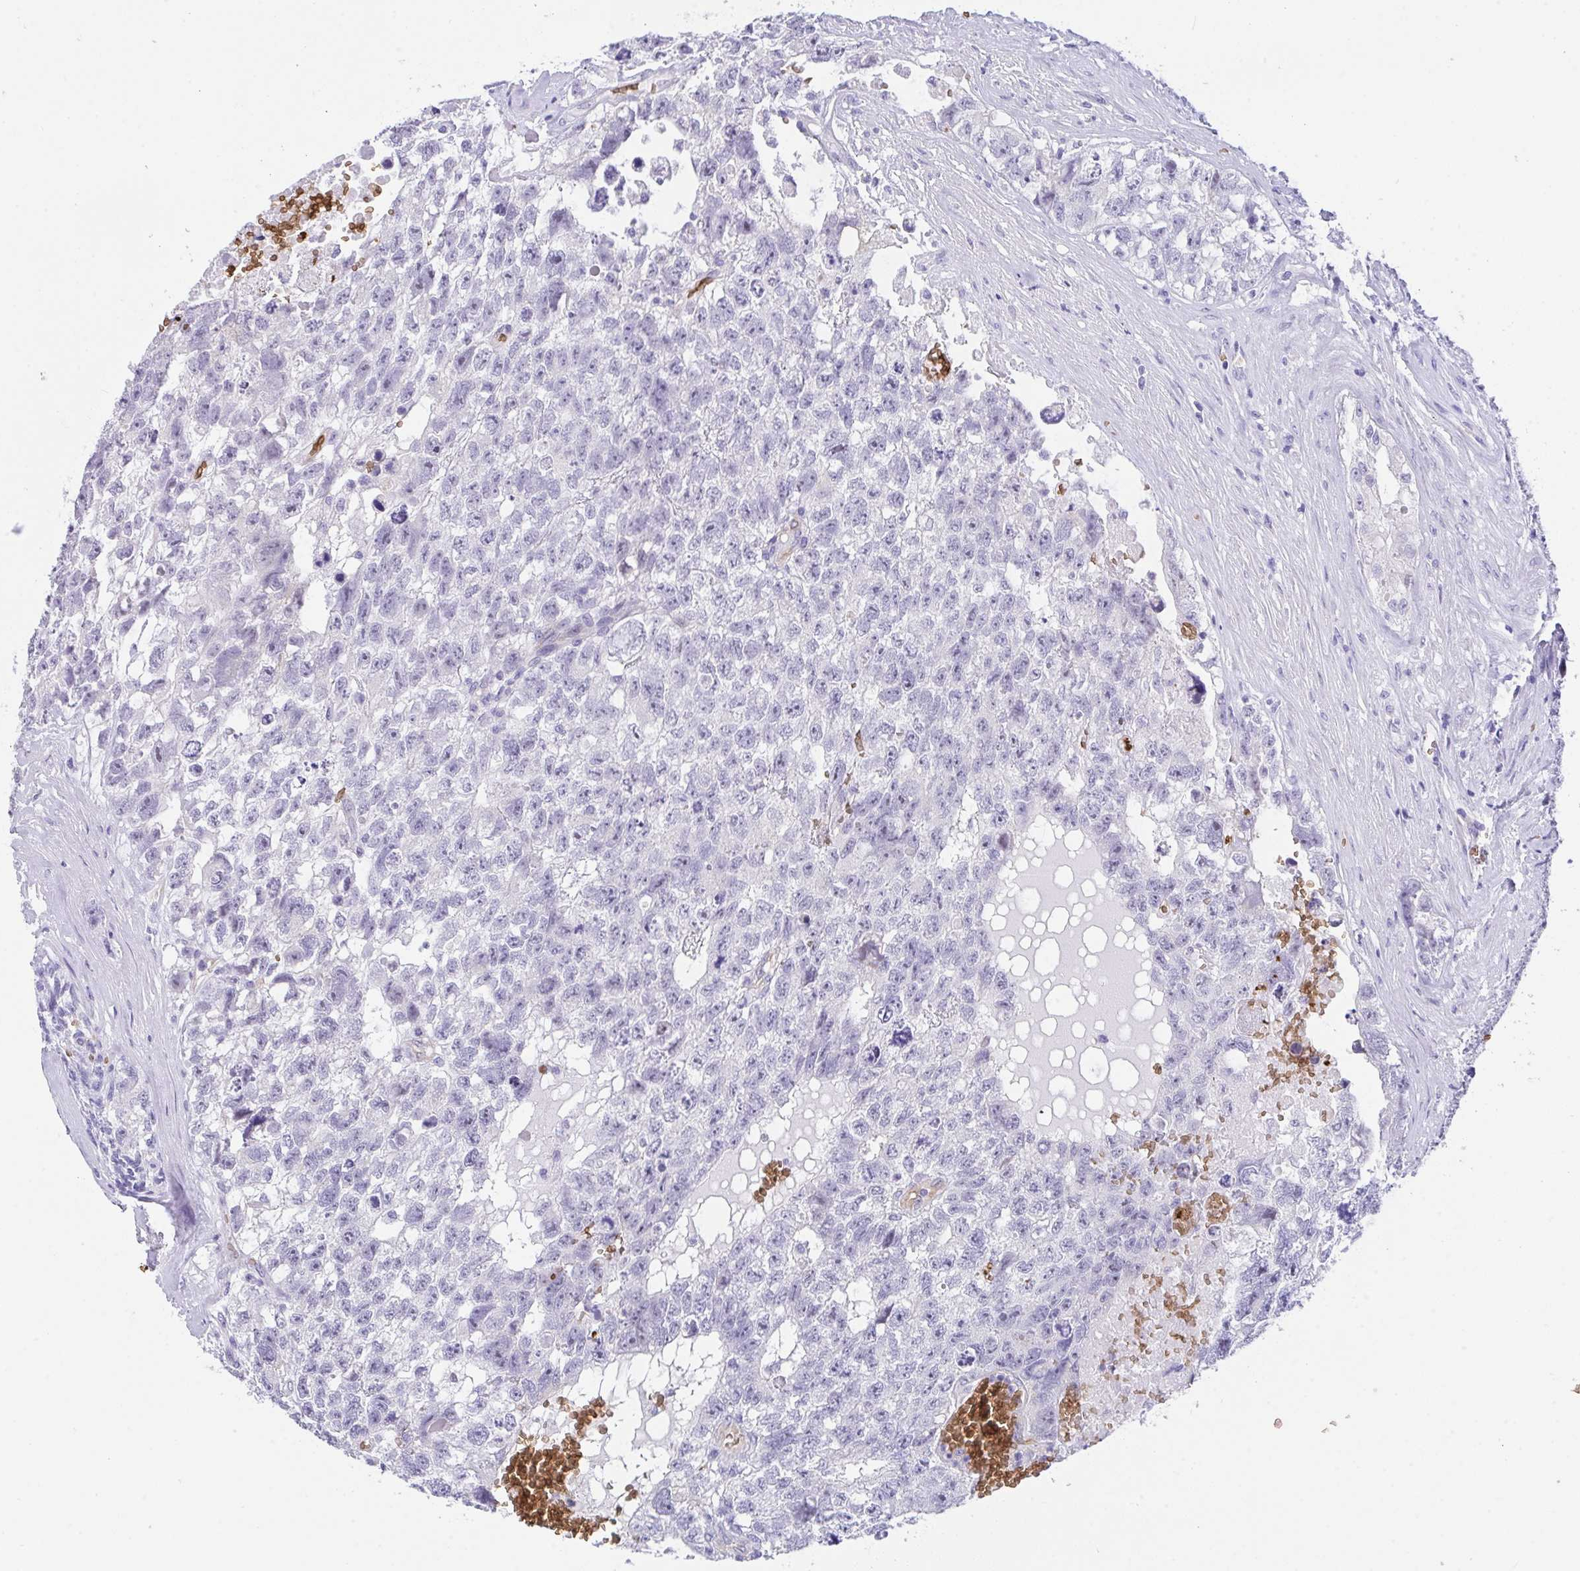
{"staining": {"intensity": "negative", "quantity": "none", "location": "none"}, "tissue": "testis cancer", "cell_type": "Tumor cells", "image_type": "cancer", "snomed": [{"axis": "morphology", "description": "Carcinoma, Embryonal, NOS"}, {"axis": "topography", "description": "Testis"}], "caption": "A histopathology image of testis cancer stained for a protein exhibits no brown staining in tumor cells. (Stains: DAB immunohistochemistry (IHC) with hematoxylin counter stain, Microscopy: brightfield microscopy at high magnification).", "gene": "ANK1", "patient": {"sex": "male", "age": 26}}